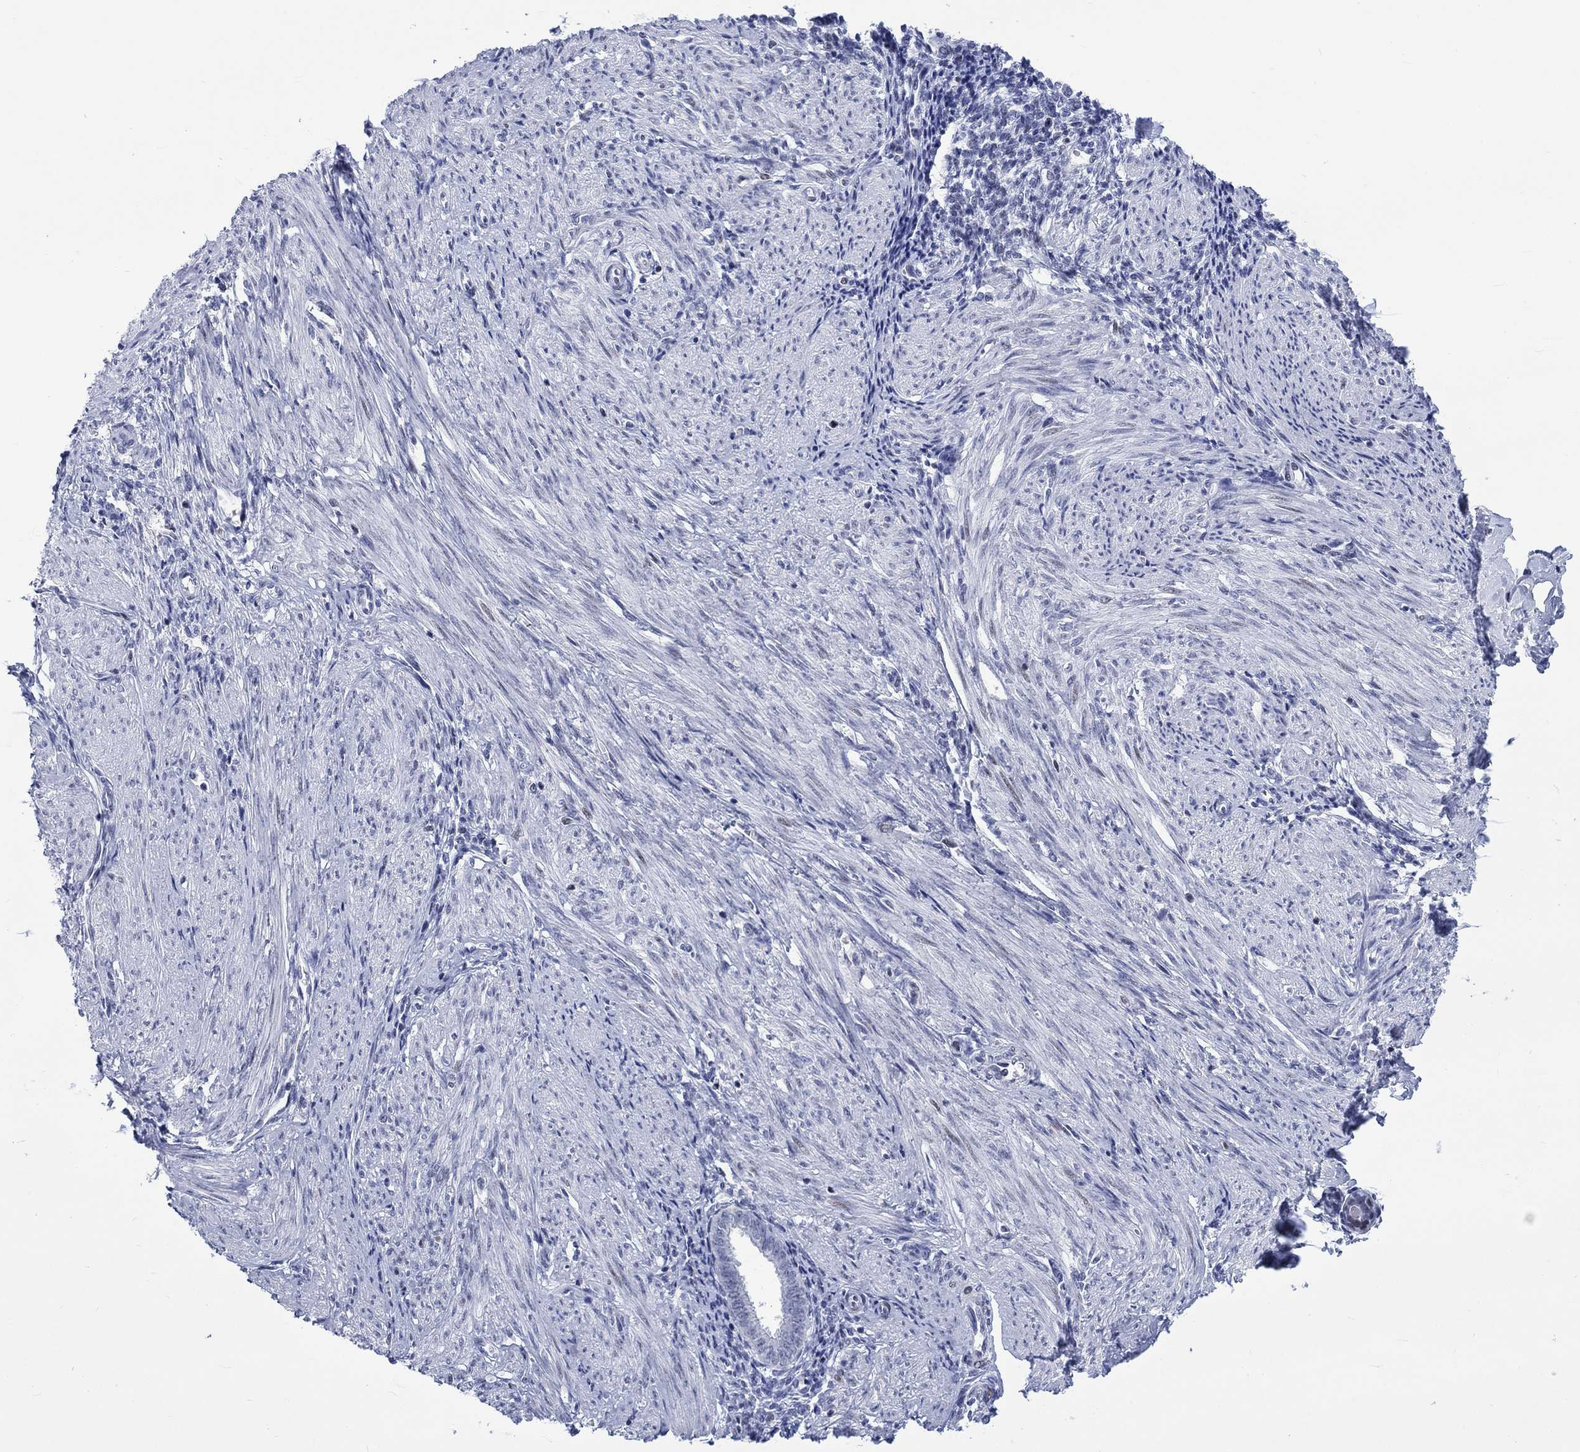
{"staining": {"intensity": "negative", "quantity": "none", "location": "none"}, "tissue": "endometrium", "cell_type": "Cells in endometrial stroma", "image_type": "normal", "snomed": [{"axis": "morphology", "description": "Normal tissue, NOS"}, {"axis": "topography", "description": "Endometrium"}], "caption": "Immunohistochemistry (IHC) histopathology image of normal endometrium: human endometrium stained with DAB (3,3'-diaminobenzidine) shows no significant protein expression in cells in endometrial stroma.", "gene": "CDCA2", "patient": {"sex": "female", "age": 37}}